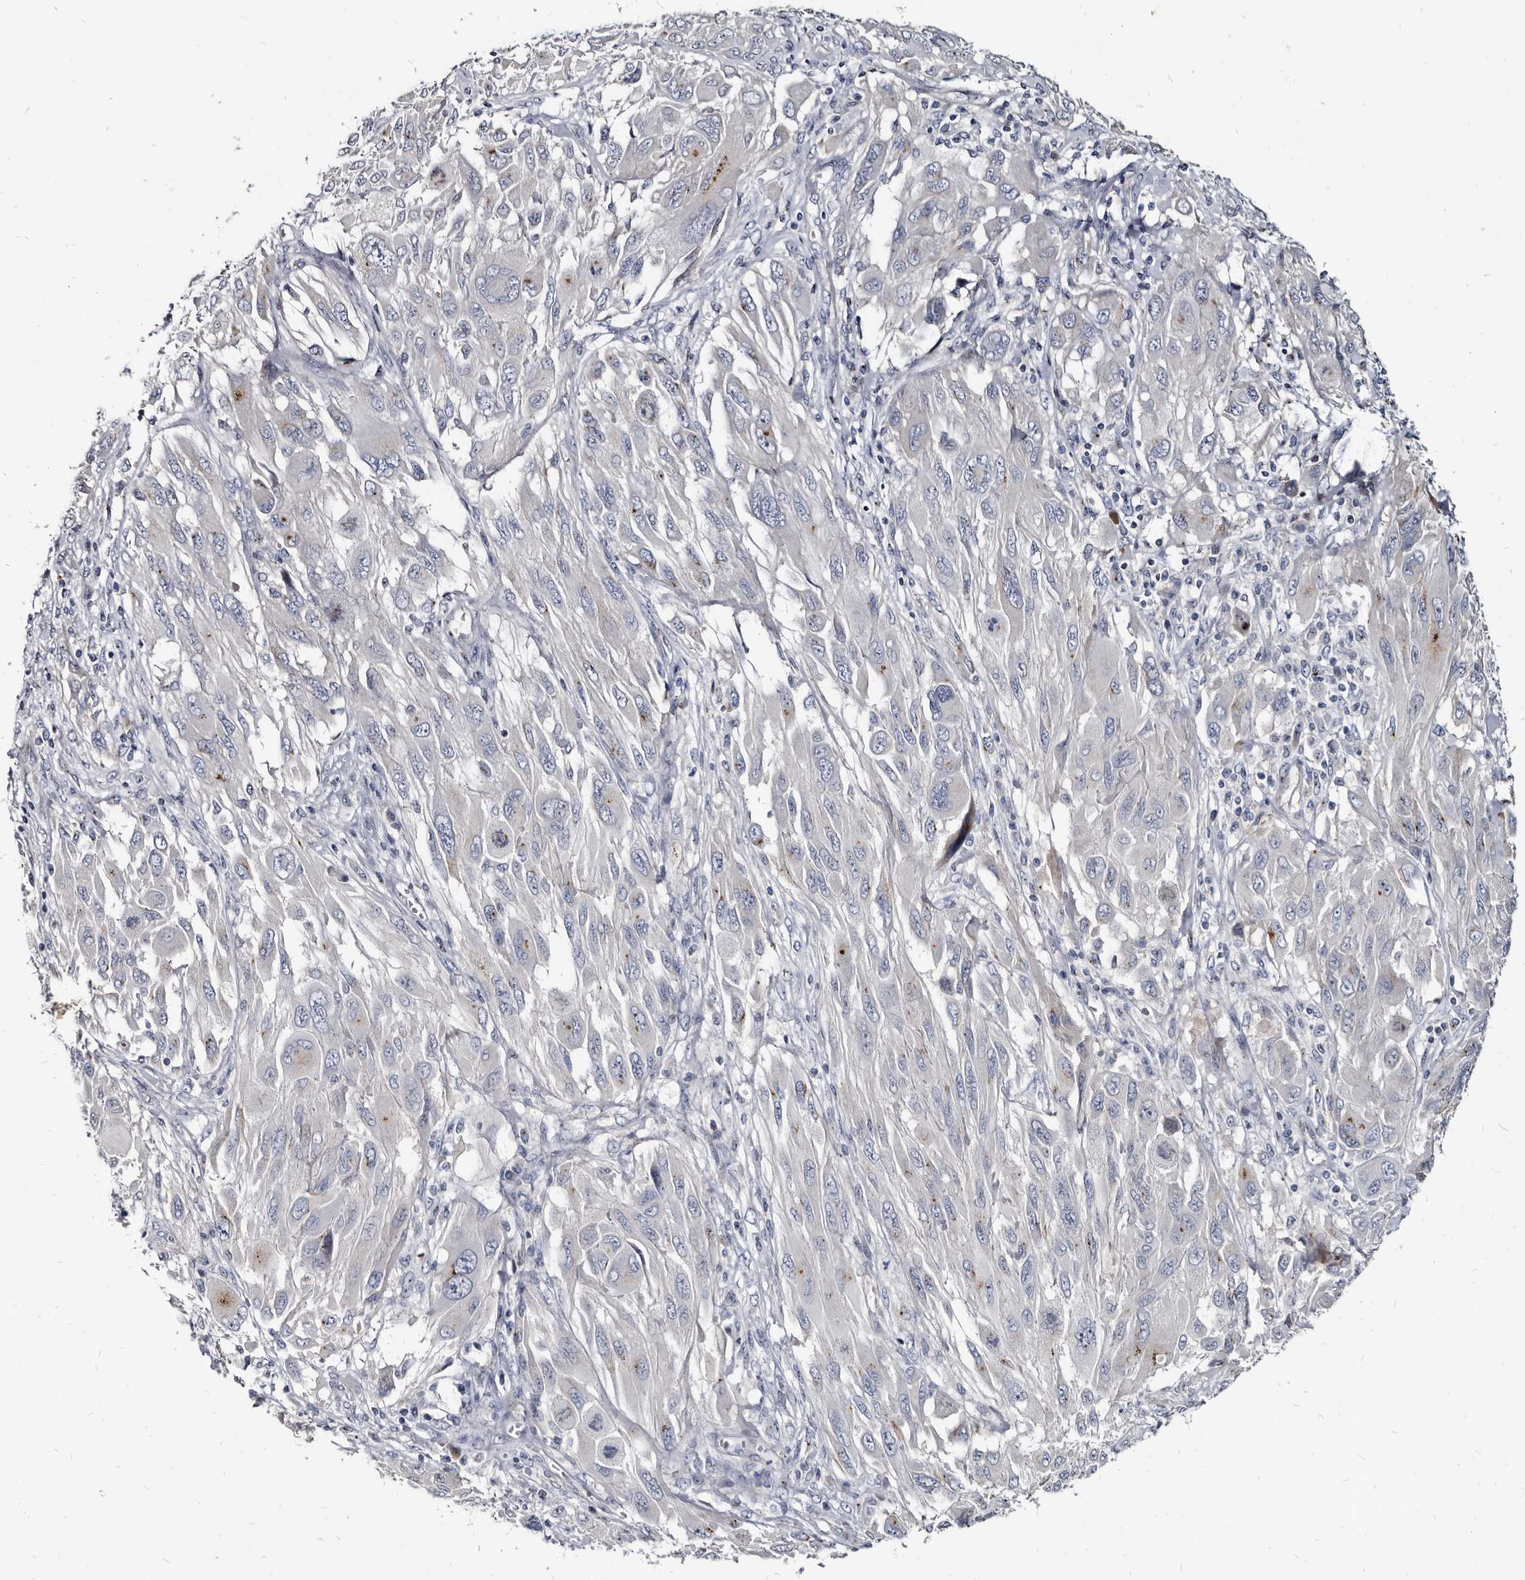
{"staining": {"intensity": "negative", "quantity": "none", "location": "none"}, "tissue": "melanoma", "cell_type": "Tumor cells", "image_type": "cancer", "snomed": [{"axis": "morphology", "description": "Malignant melanoma, NOS"}, {"axis": "topography", "description": "Skin"}], "caption": "The histopathology image exhibits no significant staining in tumor cells of malignant melanoma.", "gene": "PRSS8", "patient": {"sex": "female", "age": 91}}